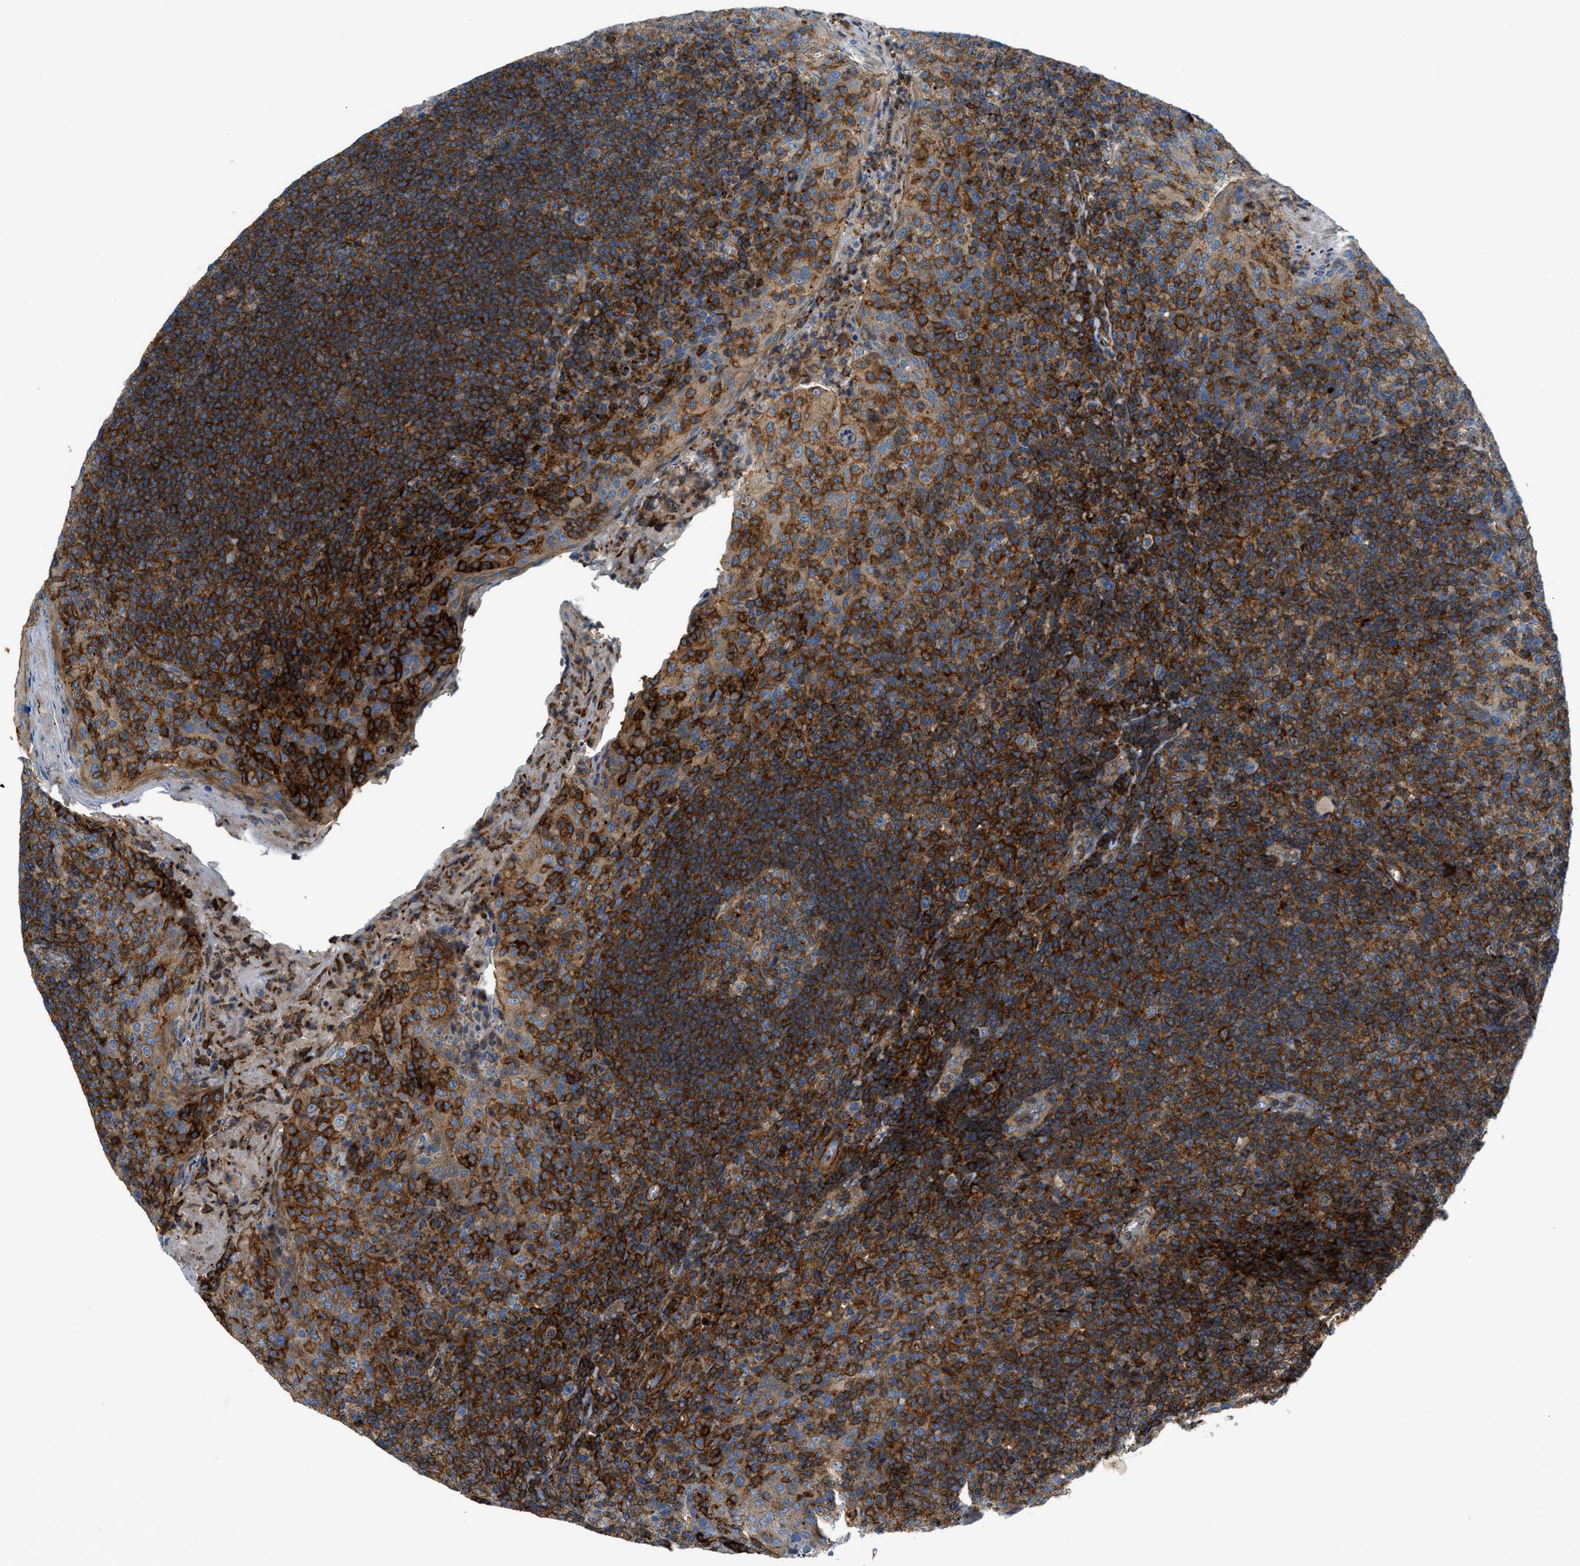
{"staining": {"intensity": "strong", "quantity": "25%-75%", "location": "cytoplasmic/membranous"}, "tissue": "tonsil", "cell_type": "Germinal center cells", "image_type": "normal", "snomed": [{"axis": "morphology", "description": "Normal tissue, NOS"}, {"axis": "topography", "description": "Tonsil"}], "caption": "Strong cytoplasmic/membranous protein staining is present in about 25%-75% of germinal center cells in tonsil.", "gene": "DHODH", "patient": {"sex": "male", "age": 17}}